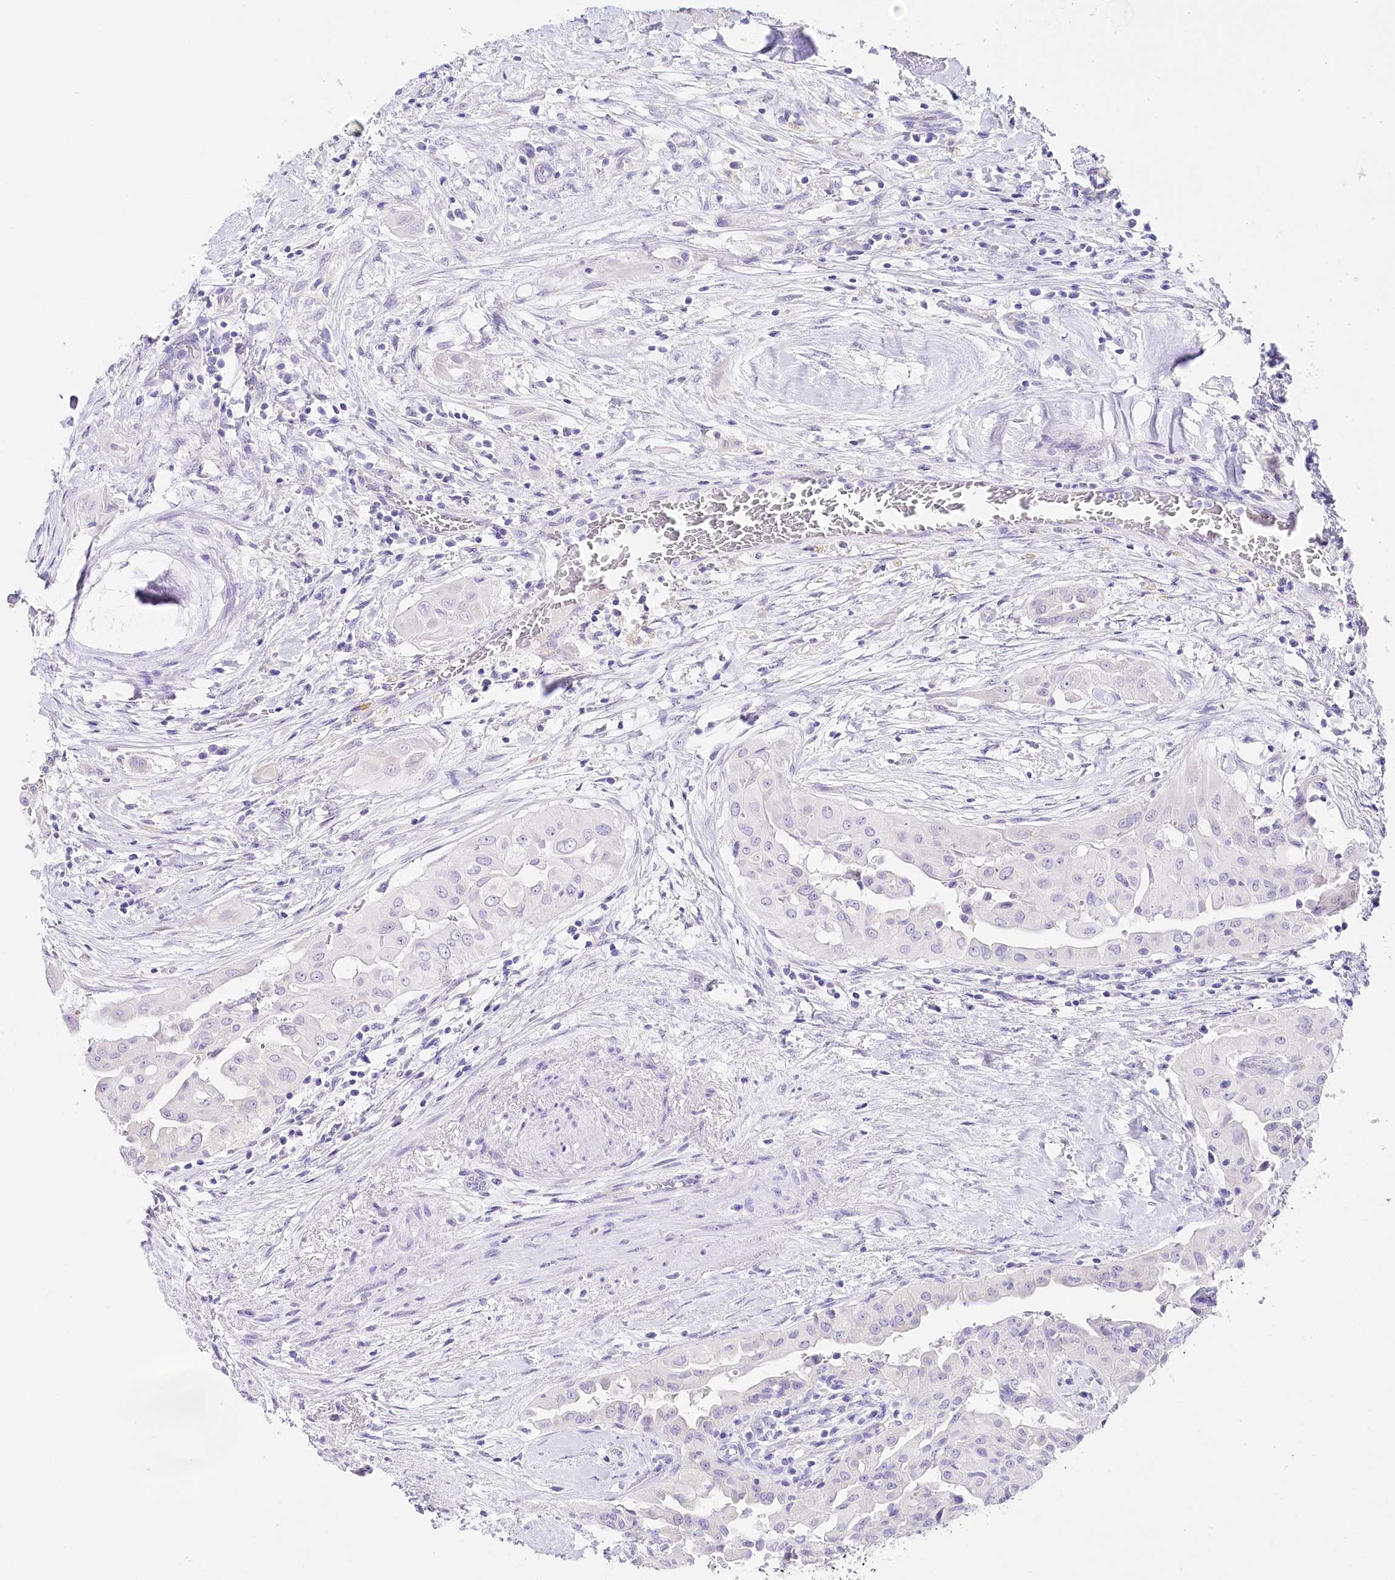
{"staining": {"intensity": "negative", "quantity": "none", "location": "none"}, "tissue": "thyroid cancer", "cell_type": "Tumor cells", "image_type": "cancer", "snomed": [{"axis": "morphology", "description": "Papillary adenocarcinoma, NOS"}, {"axis": "topography", "description": "Thyroid gland"}], "caption": "This is an immunohistochemistry image of papillary adenocarcinoma (thyroid). There is no staining in tumor cells.", "gene": "CSN3", "patient": {"sex": "female", "age": 59}}